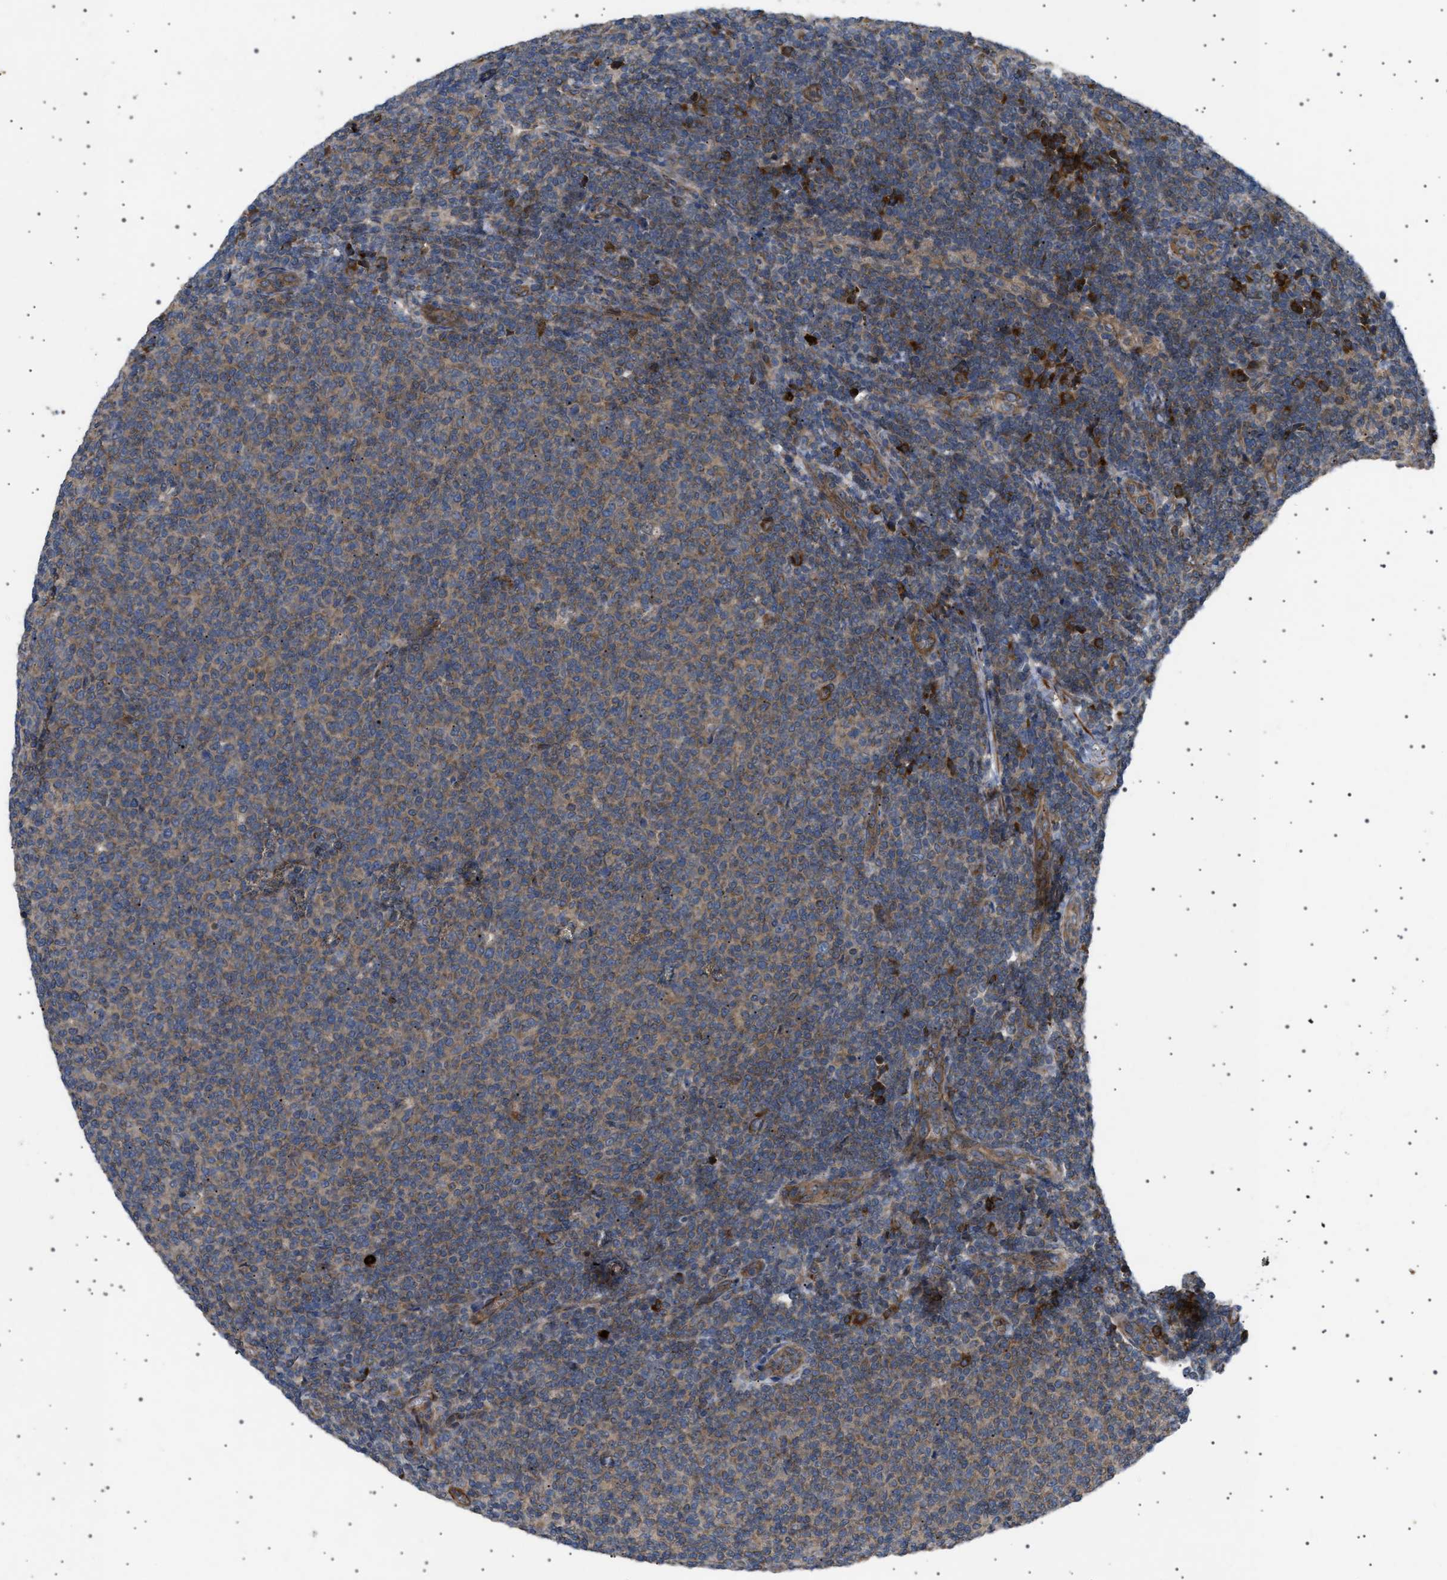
{"staining": {"intensity": "weak", "quantity": "25%-75%", "location": "cytoplasmic/membranous"}, "tissue": "lymphoma", "cell_type": "Tumor cells", "image_type": "cancer", "snomed": [{"axis": "morphology", "description": "Malignant lymphoma, non-Hodgkin's type, Low grade"}, {"axis": "topography", "description": "Lymph node"}], "caption": "Immunohistochemistry (IHC) of low-grade malignant lymphoma, non-Hodgkin's type reveals low levels of weak cytoplasmic/membranous expression in about 25%-75% of tumor cells.", "gene": "CCDC186", "patient": {"sex": "male", "age": 66}}